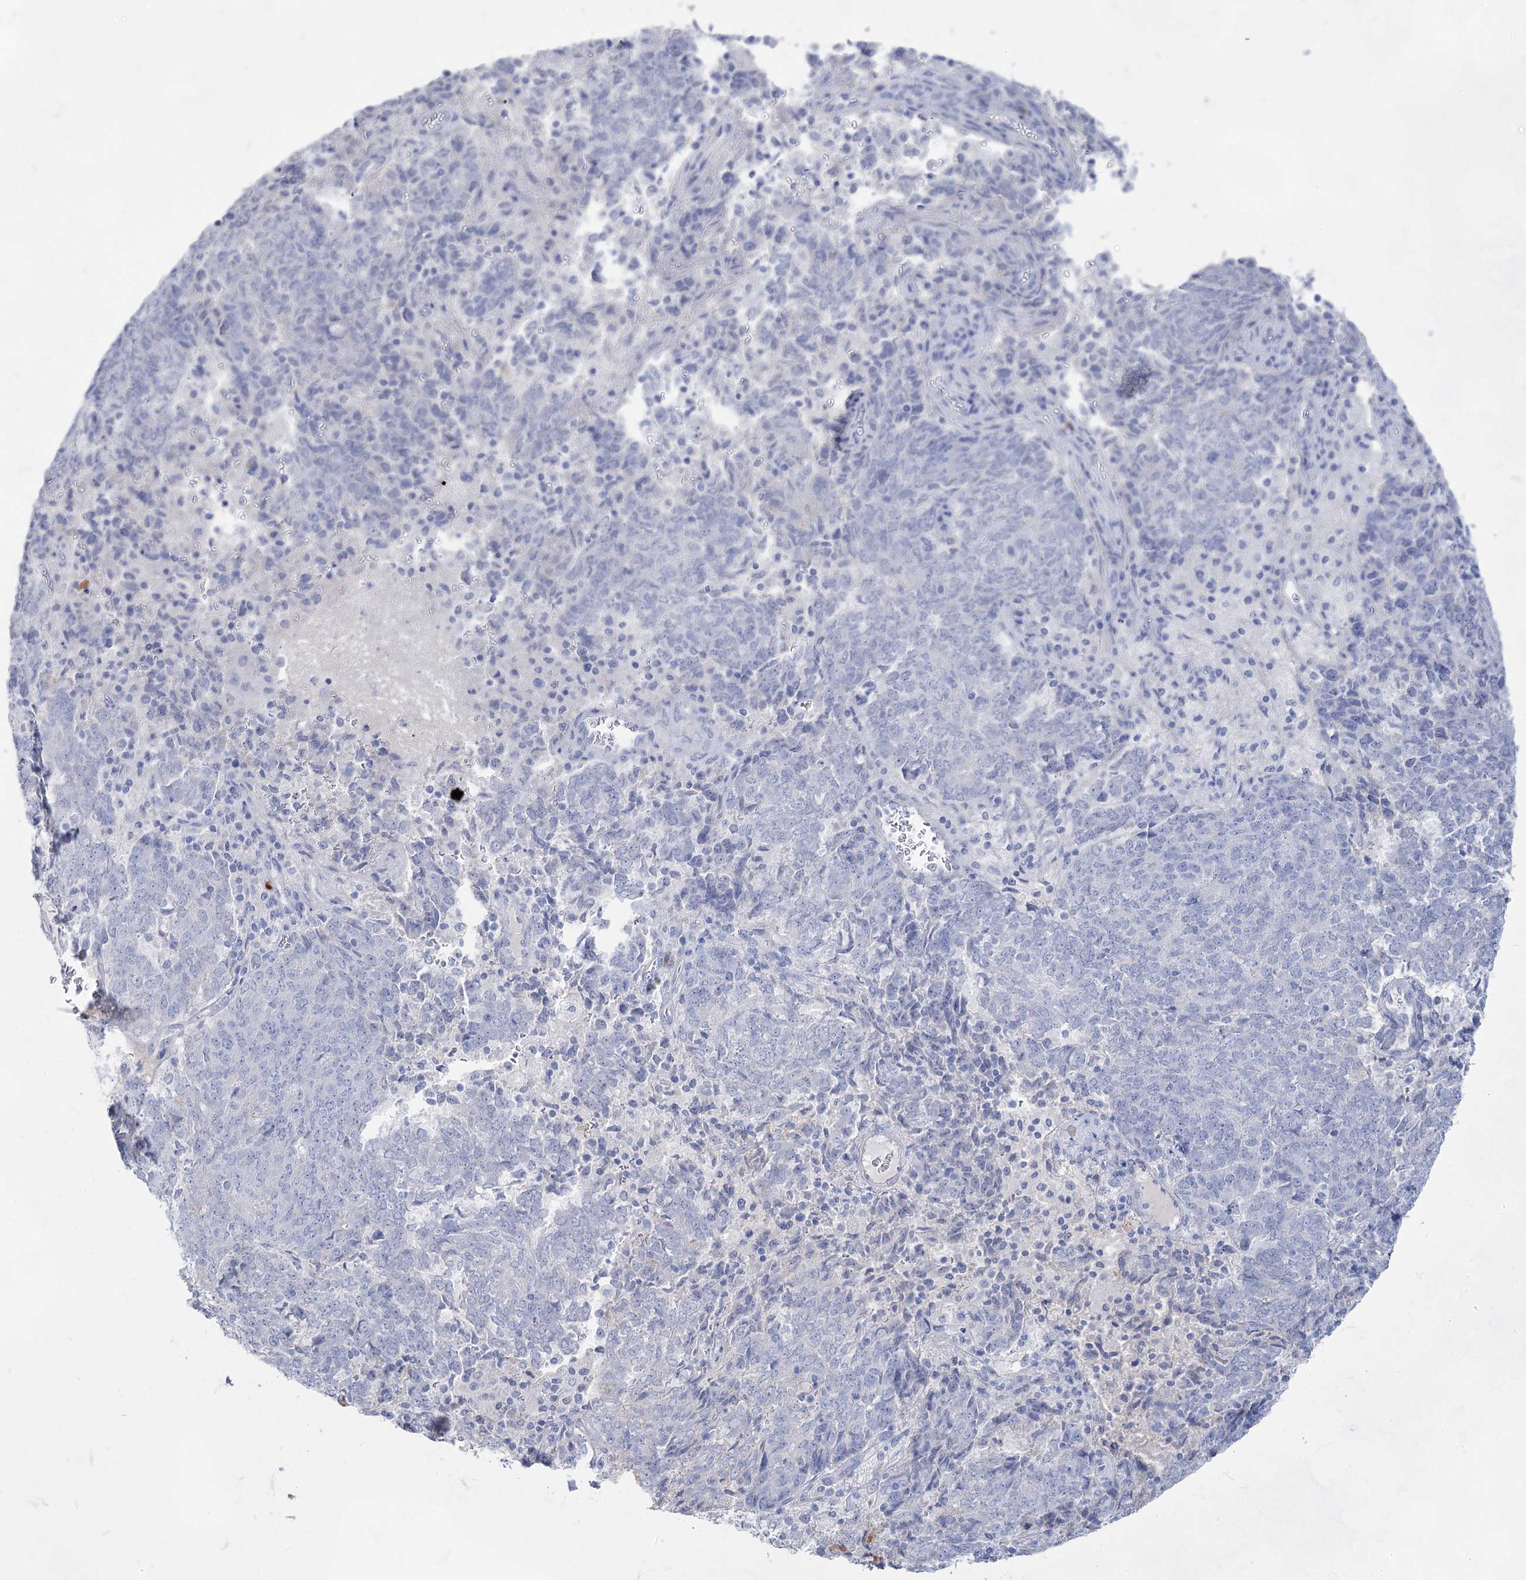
{"staining": {"intensity": "negative", "quantity": "none", "location": "none"}, "tissue": "endometrial cancer", "cell_type": "Tumor cells", "image_type": "cancer", "snomed": [{"axis": "morphology", "description": "Adenocarcinoma, NOS"}, {"axis": "topography", "description": "Endometrium"}], "caption": "High power microscopy image of an immunohistochemistry (IHC) histopathology image of endometrial adenocarcinoma, revealing no significant expression in tumor cells. The staining is performed using DAB brown chromogen with nuclei counter-stained in using hematoxylin.", "gene": "ACRV1", "patient": {"sex": "female", "age": 80}}